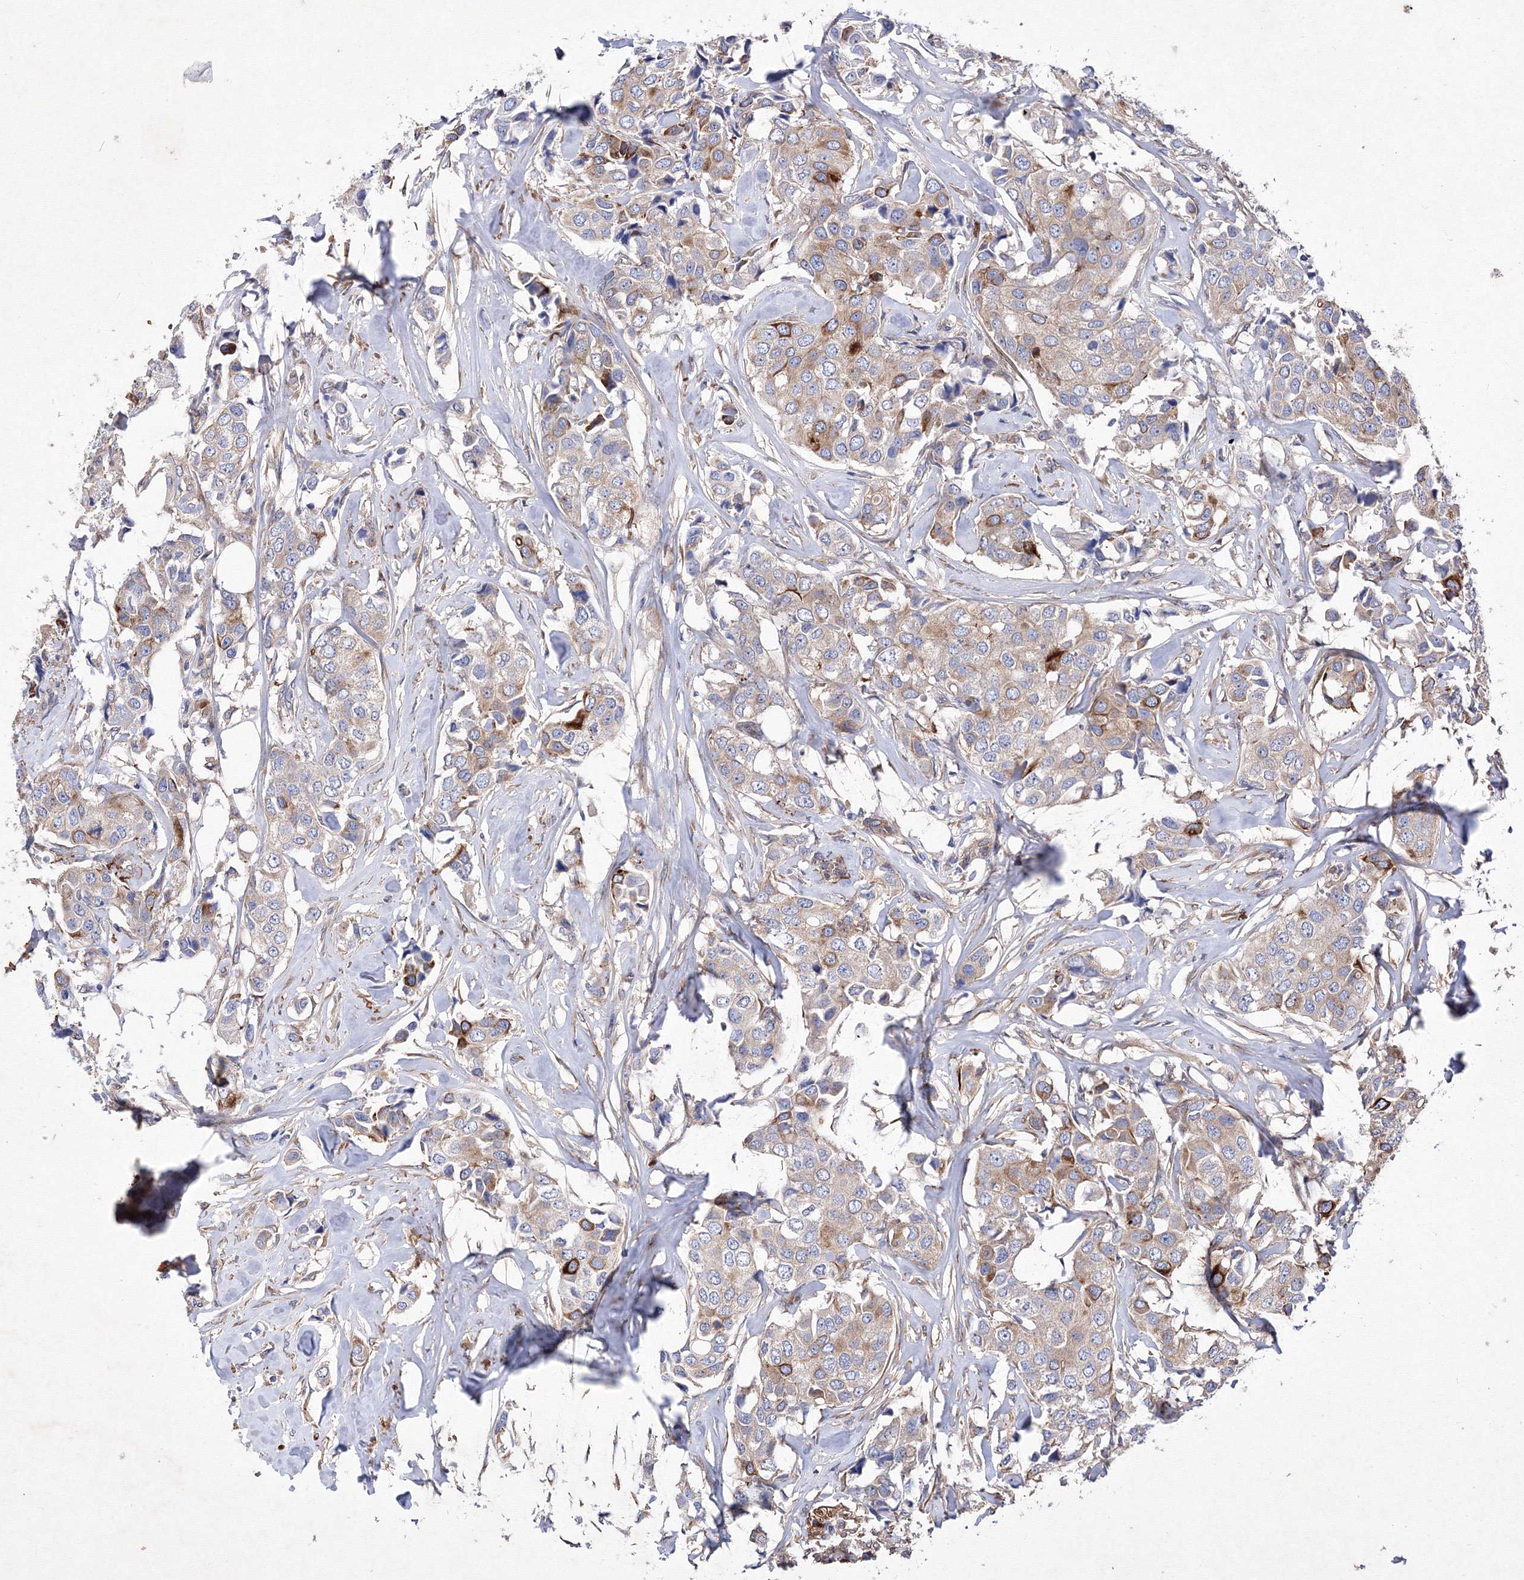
{"staining": {"intensity": "moderate", "quantity": "<25%", "location": "cytoplasmic/membranous"}, "tissue": "breast cancer", "cell_type": "Tumor cells", "image_type": "cancer", "snomed": [{"axis": "morphology", "description": "Duct carcinoma"}, {"axis": "topography", "description": "Breast"}], "caption": "Protein expression analysis of breast cancer exhibits moderate cytoplasmic/membranous expression in about <25% of tumor cells. (Brightfield microscopy of DAB IHC at high magnification).", "gene": "SNX18", "patient": {"sex": "female", "age": 80}}